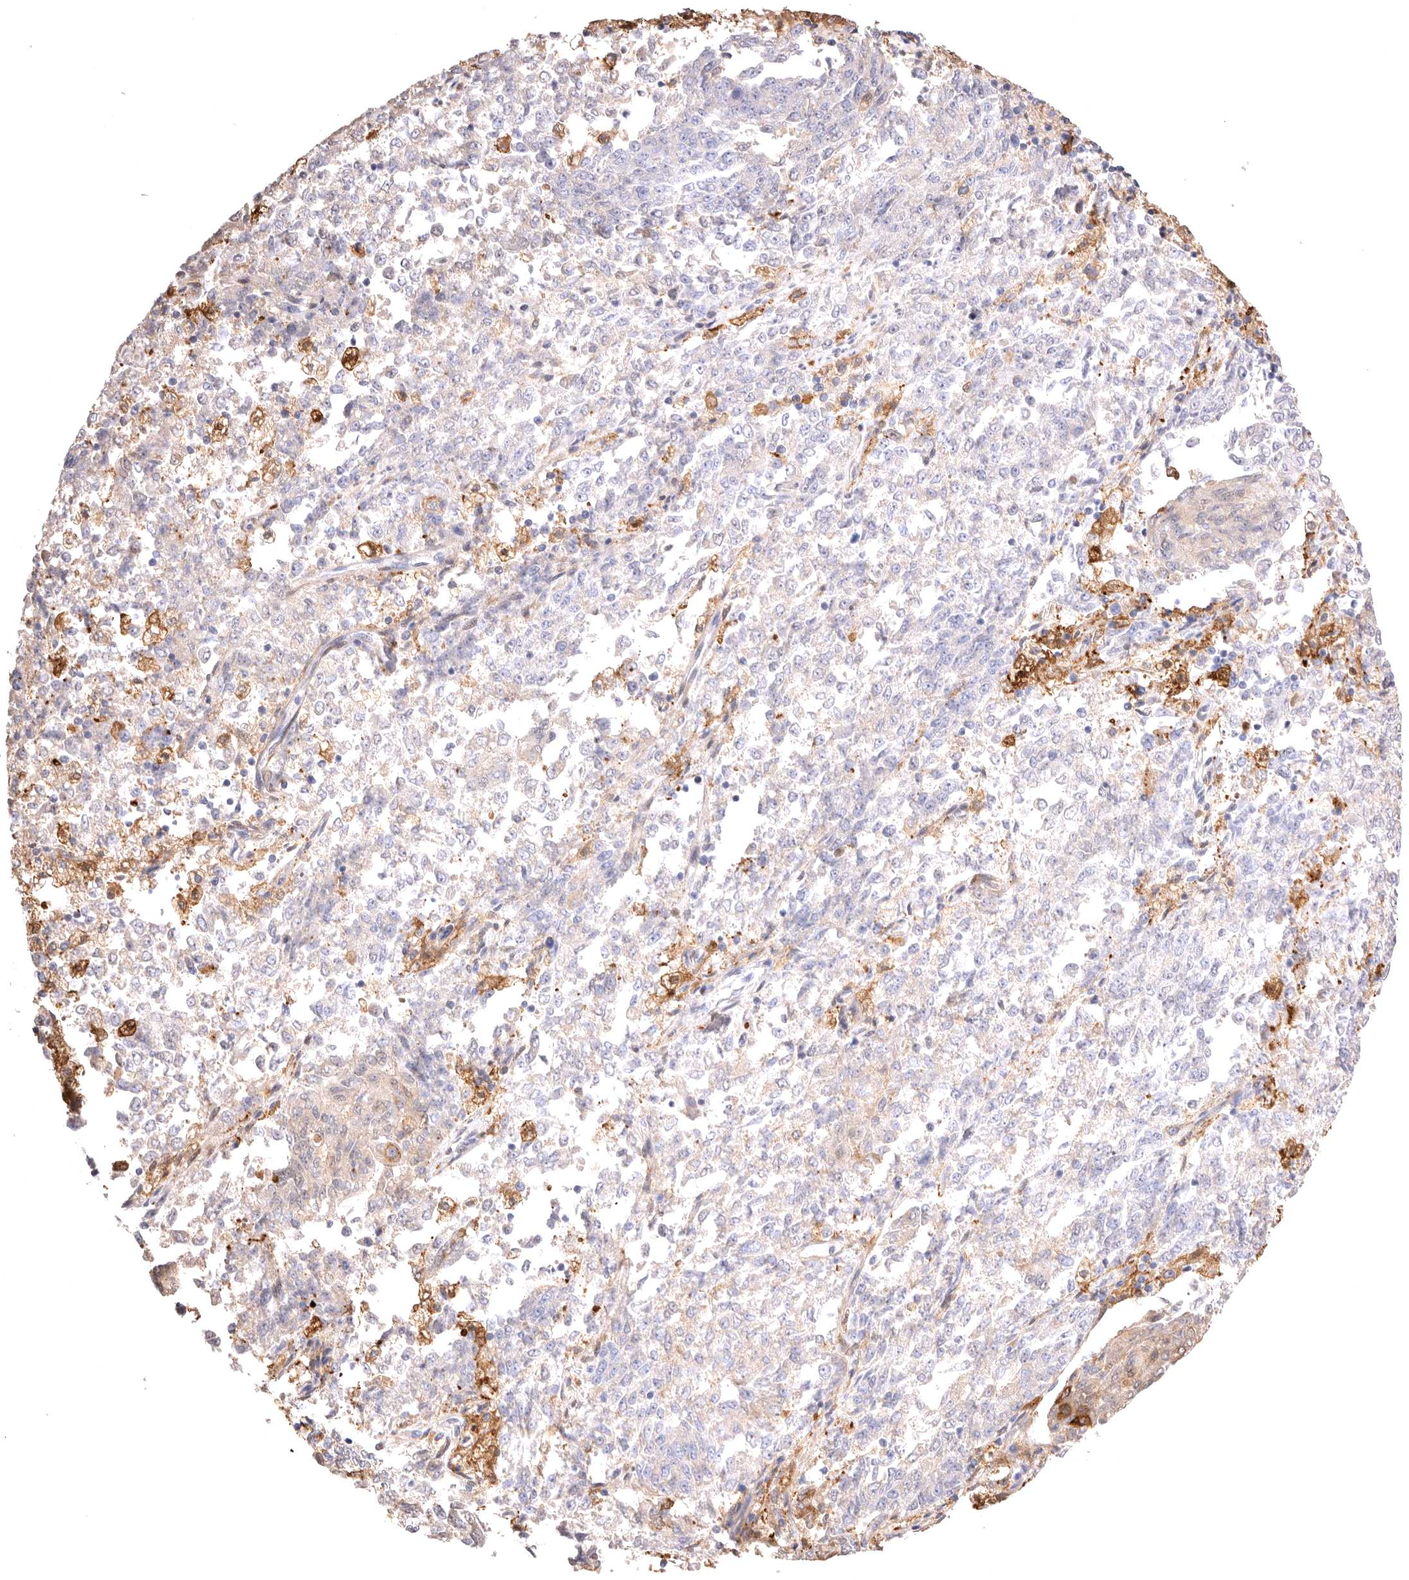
{"staining": {"intensity": "weak", "quantity": "<25%", "location": "cytoplasmic/membranous"}, "tissue": "endometrial cancer", "cell_type": "Tumor cells", "image_type": "cancer", "snomed": [{"axis": "morphology", "description": "Adenocarcinoma, NOS"}, {"axis": "topography", "description": "Endometrium"}], "caption": "This histopathology image is of endometrial adenocarcinoma stained with immunohistochemistry to label a protein in brown with the nuclei are counter-stained blue. There is no staining in tumor cells.", "gene": "VPS45", "patient": {"sex": "female", "age": 80}}